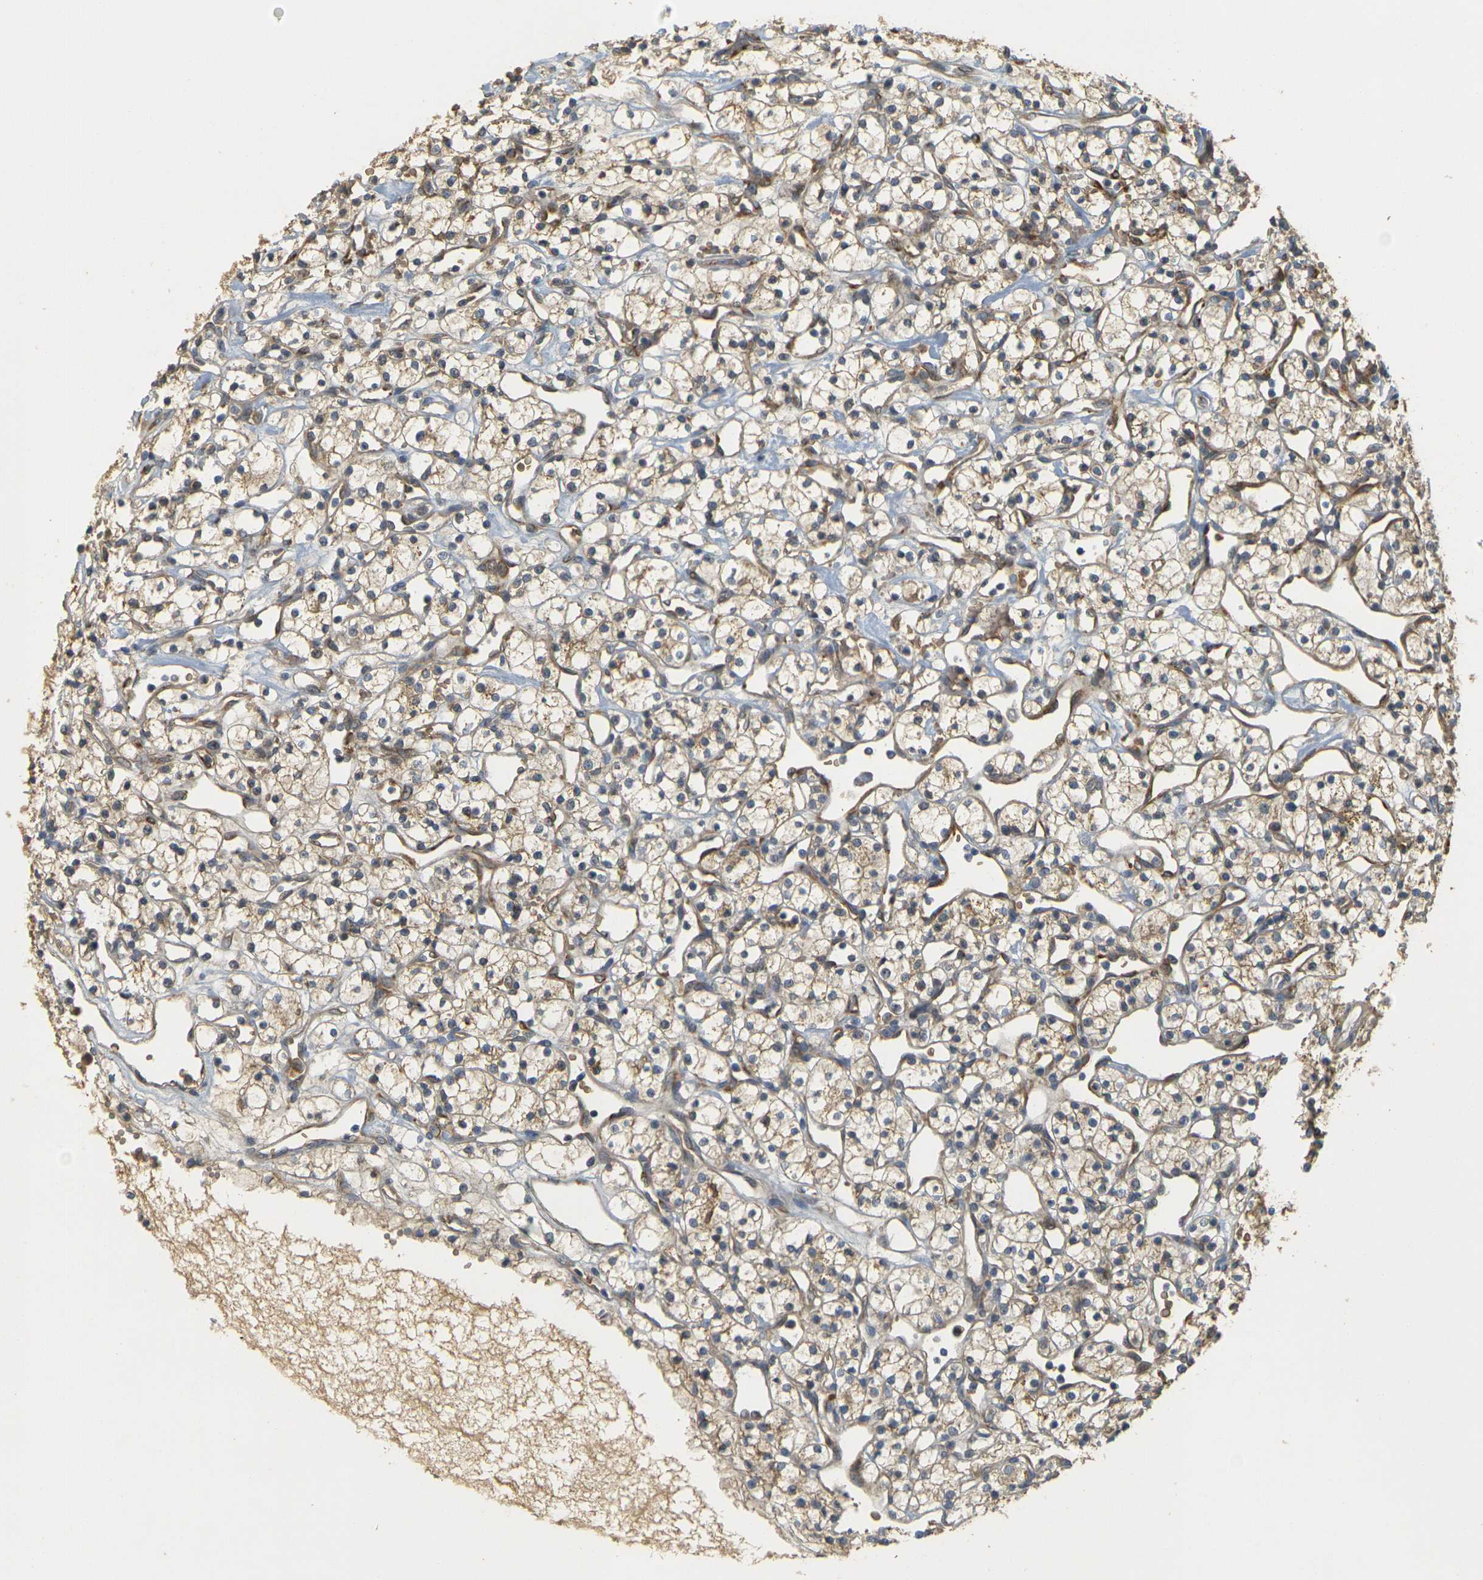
{"staining": {"intensity": "weak", "quantity": ">75%", "location": "cytoplasmic/membranous"}, "tissue": "renal cancer", "cell_type": "Tumor cells", "image_type": "cancer", "snomed": [{"axis": "morphology", "description": "Adenocarcinoma, NOS"}, {"axis": "topography", "description": "Kidney"}], "caption": "There is low levels of weak cytoplasmic/membranous expression in tumor cells of renal adenocarcinoma, as demonstrated by immunohistochemical staining (brown color).", "gene": "MEGF9", "patient": {"sex": "female", "age": 60}}